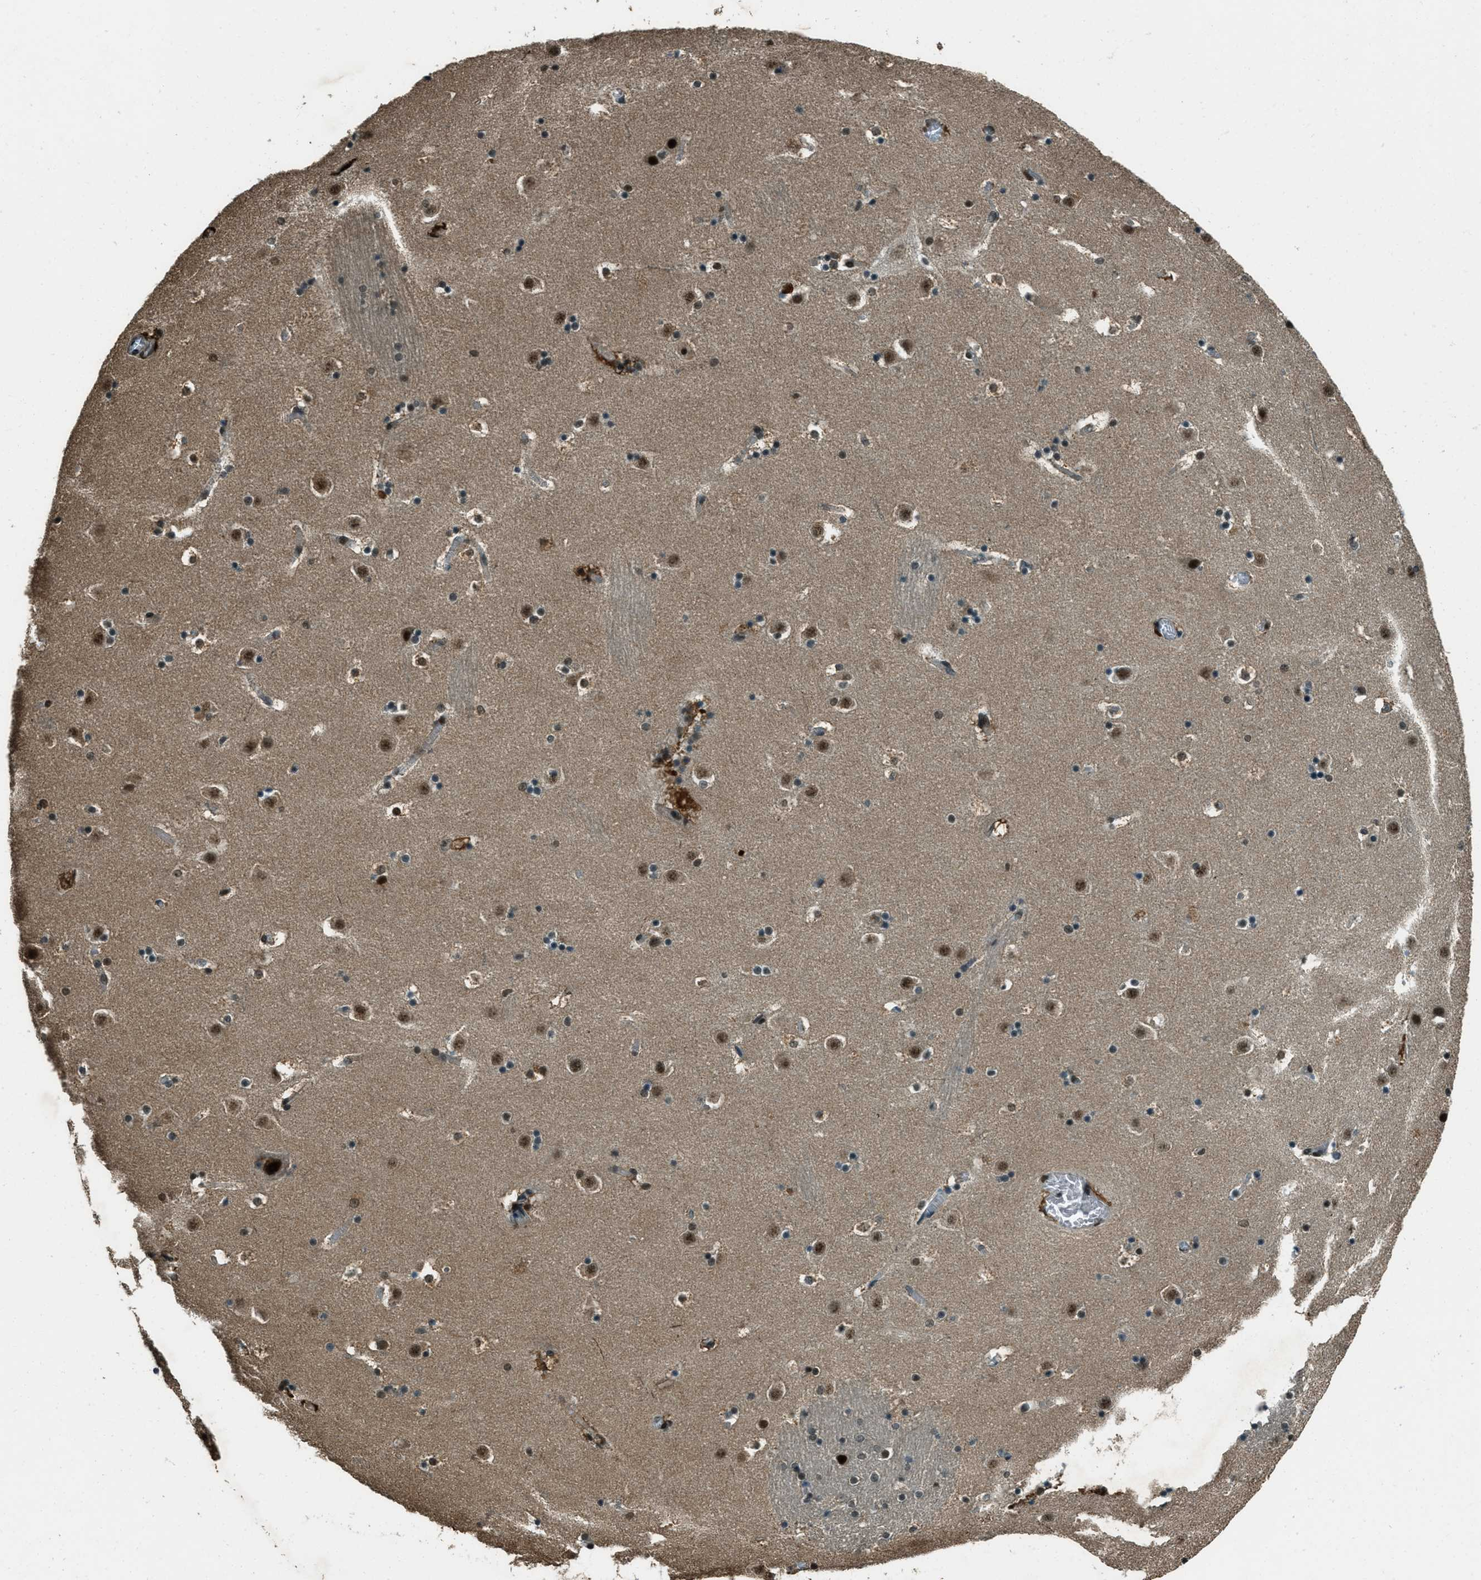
{"staining": {"intensity": "moderate", "quantity": "25%-75%", "location": "nuclear"}, "tissue": "caudate", "cell_type": "Glial cells", "image_type": "normal", "snomed": [{"axis": "morphology", "description": "Normal tissue, NOS"}, {"axis": "topography", "description": "Lateral ventricle wall"}], "caption": "Caudate stained for a protein displays moderate nuclear positivity in glial cells. The staining was performed using DAB (3,3'-diaminobenzidine) to visualize the protein expression in brown, while the nuclei were stained in blue with hematoxylin (Magnification: 20x).", "gene": "TARDBP", "patient": {"sex": "male", "age": 45}}